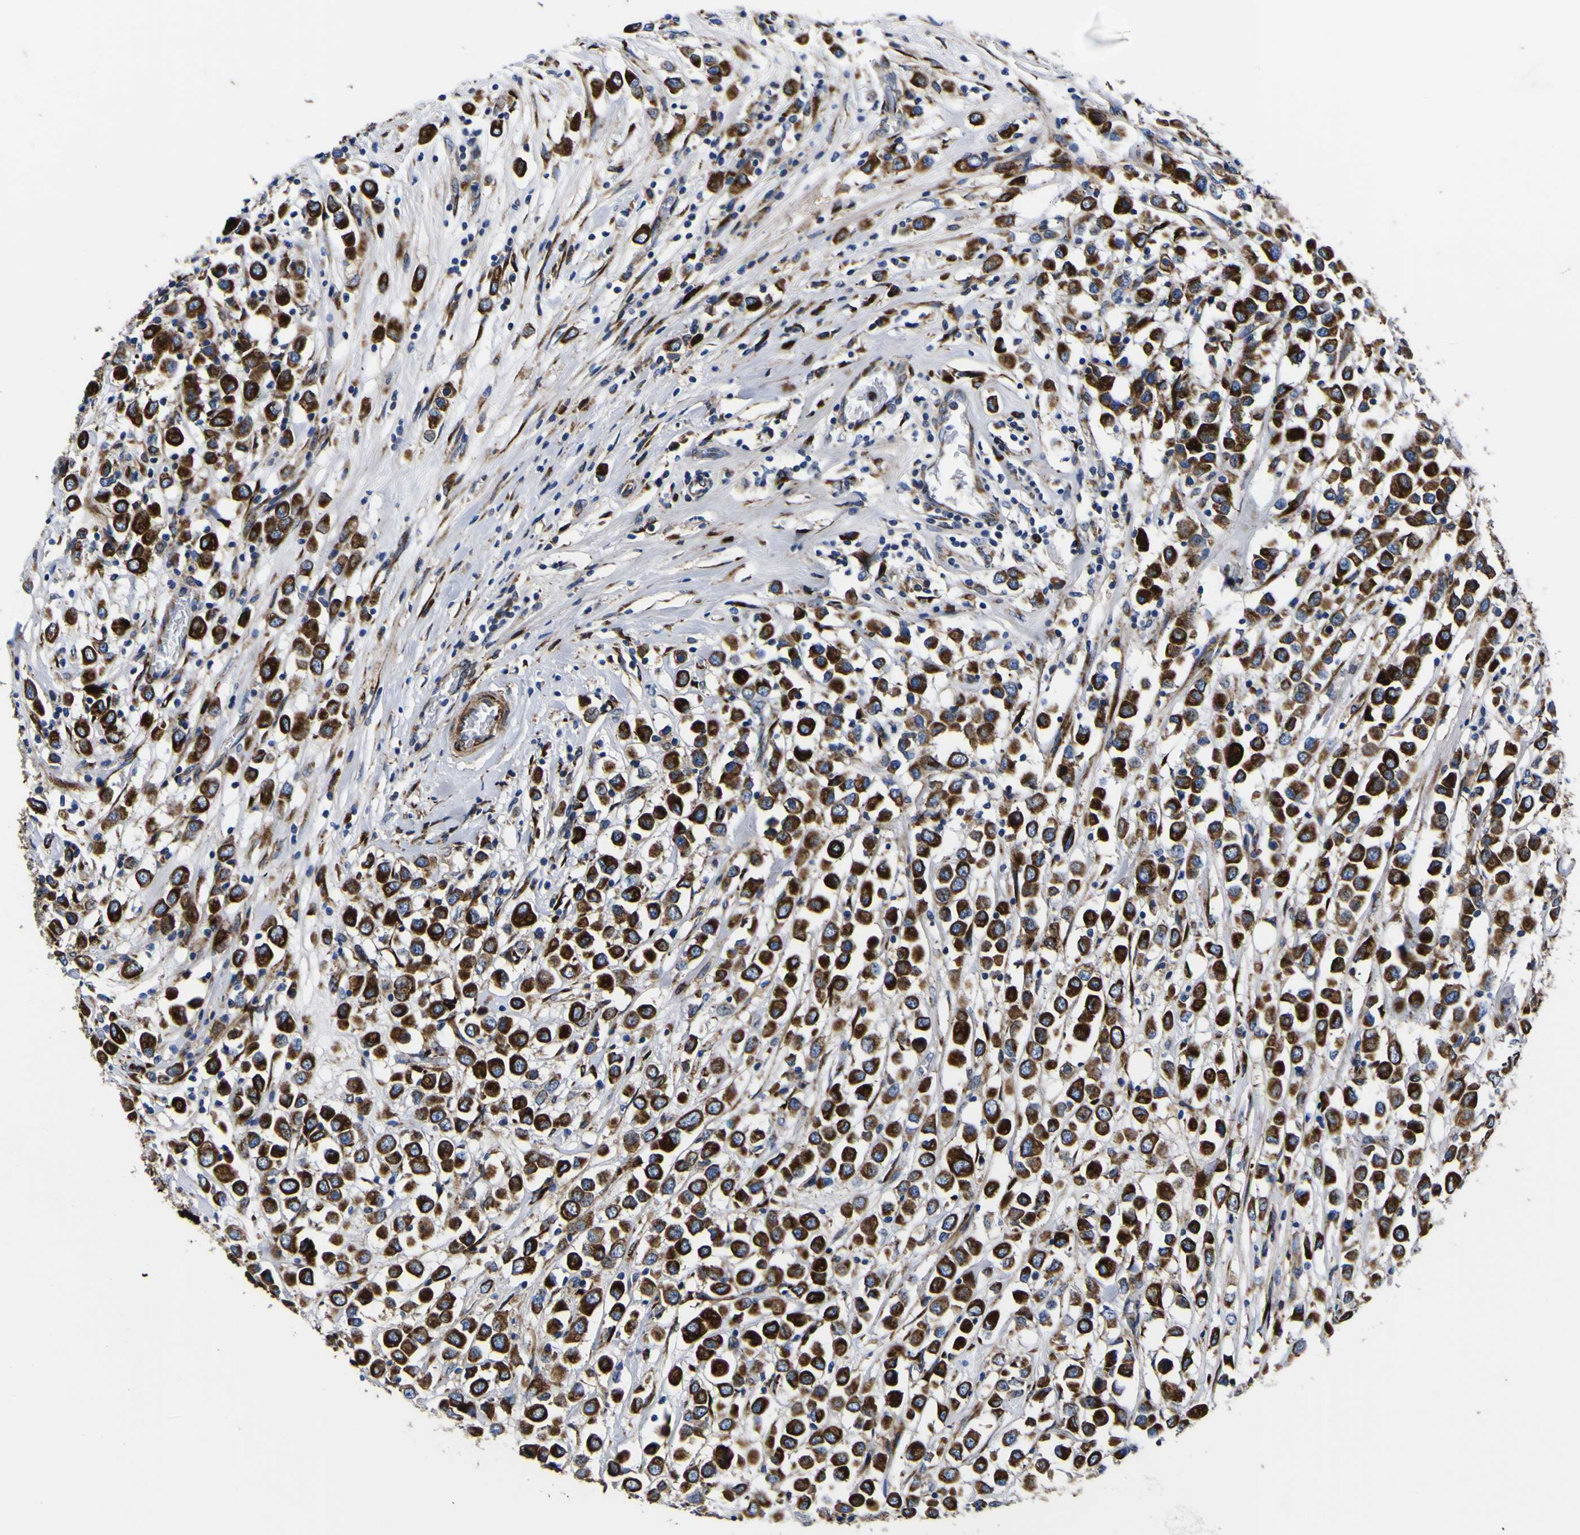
{"staining": {"intensity": "strong", "quantity": ">75%", "location": "cytoplasmic/membranous"}, "tissue": "breast cancer", "cell_type": "Tumor cells", "image_type": "cancer", "snomed": [{"axis": "morphology", "description": "Duct carcinoma"}, {"axis": "topography", "description": "Breast"}], "caption": "Human breast cancer (intraductal carcinoma) stained with a protein marker exhibits strong staining in tumor cells.", "gene": "SCD", "patient": {"sex": "female", "age": 61}}